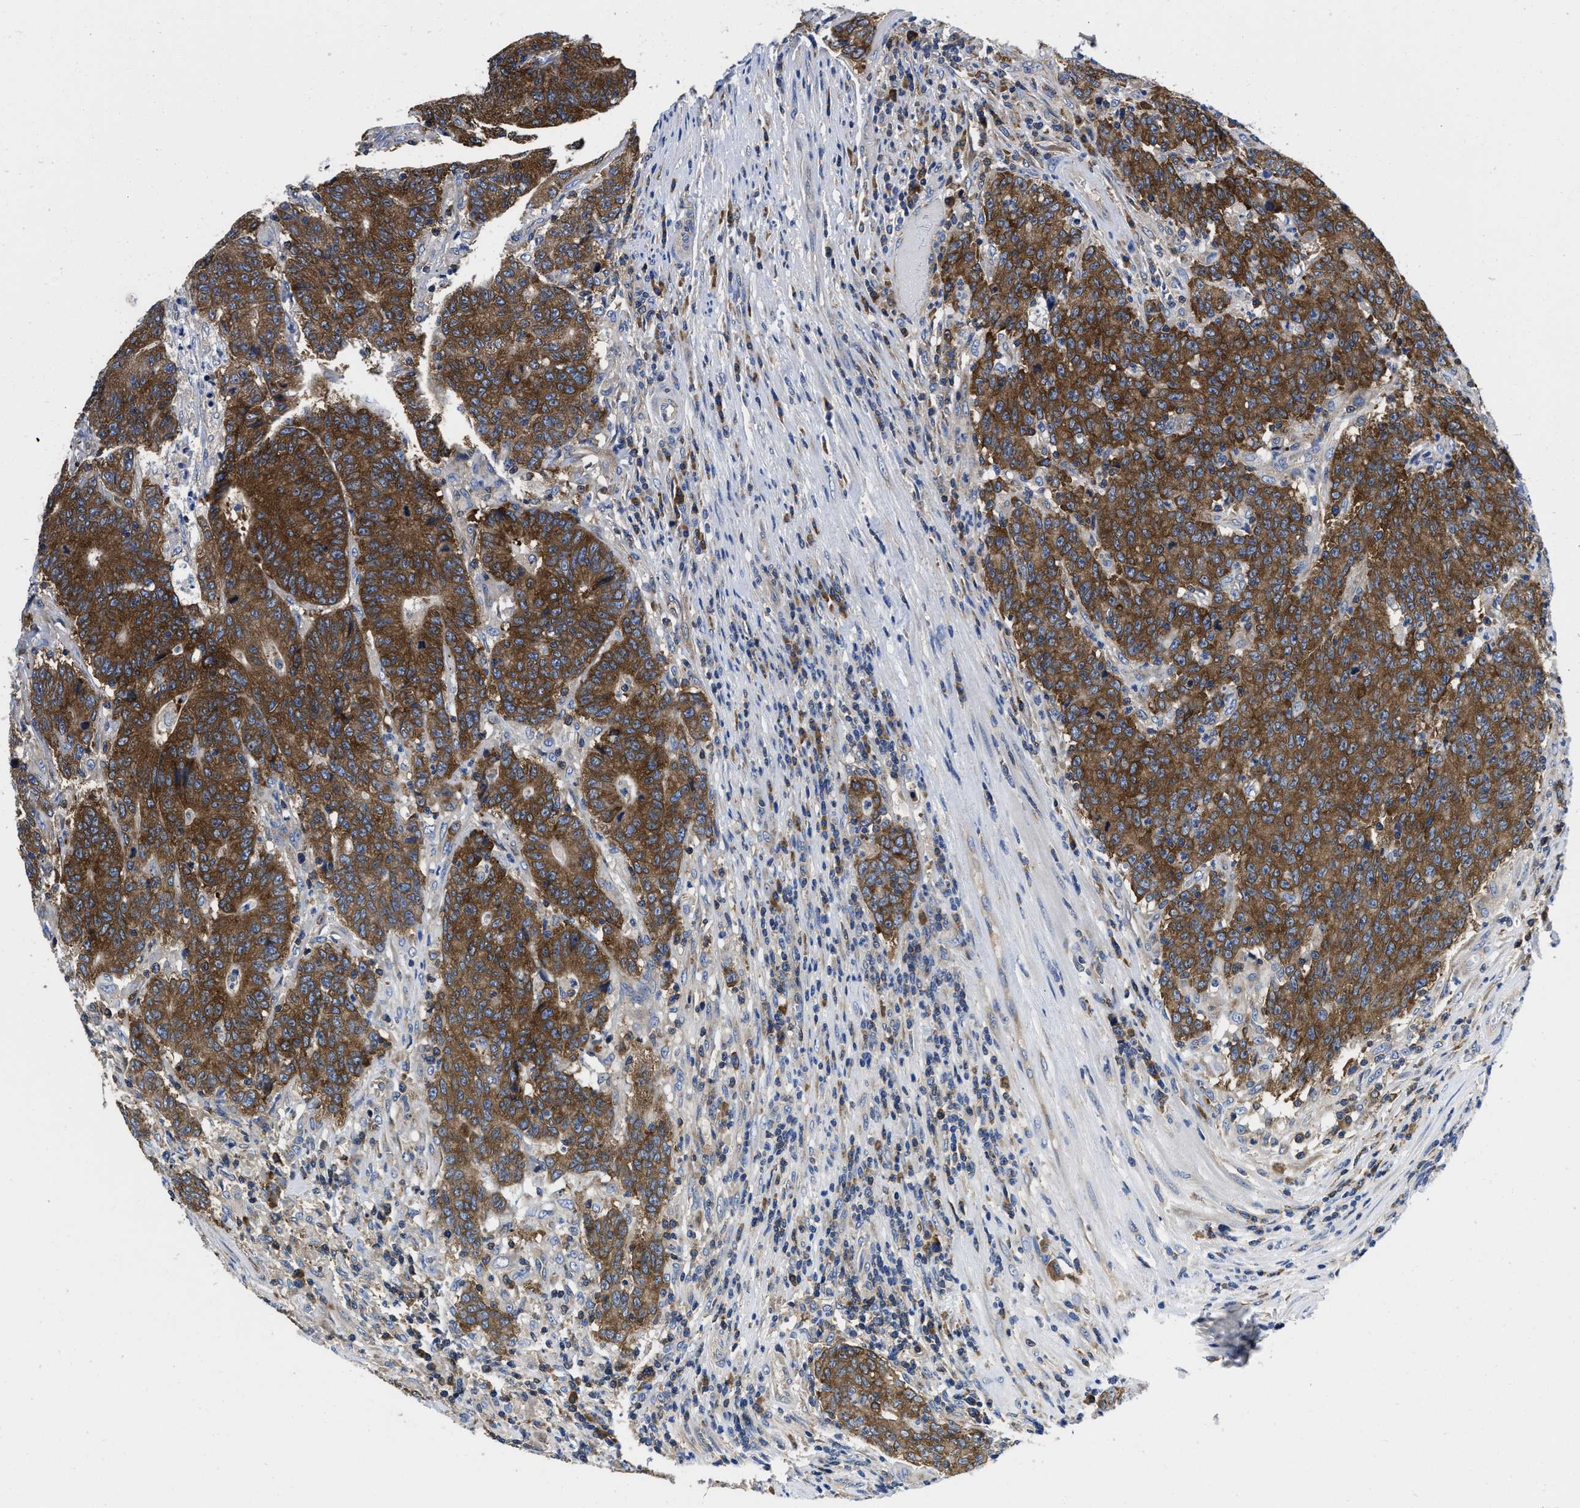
{"staining": {"intensity": "strong", "quantity": ">75%", "location": "cytoplasmic/membranous"}, "tissue": "colorectal cancer", "cell_type": "Tumor cells", "image_type": "cancer", "snomed": [{"axis": "morphology", "description": "Normal tissue, NOS"}, {"axis": "morphology", "description": "Adenocarcinoma, NOS"}, {"axis": "topography", "description": "Colon"}], "caption": "Protein analysis of colorectal adenocarcinoma tissue shows strong cytoplasmic/membranous positivity in about >75% of tumor cells.", "gene": "YARS1", "patient": {"sex": "female", "age": 75}}